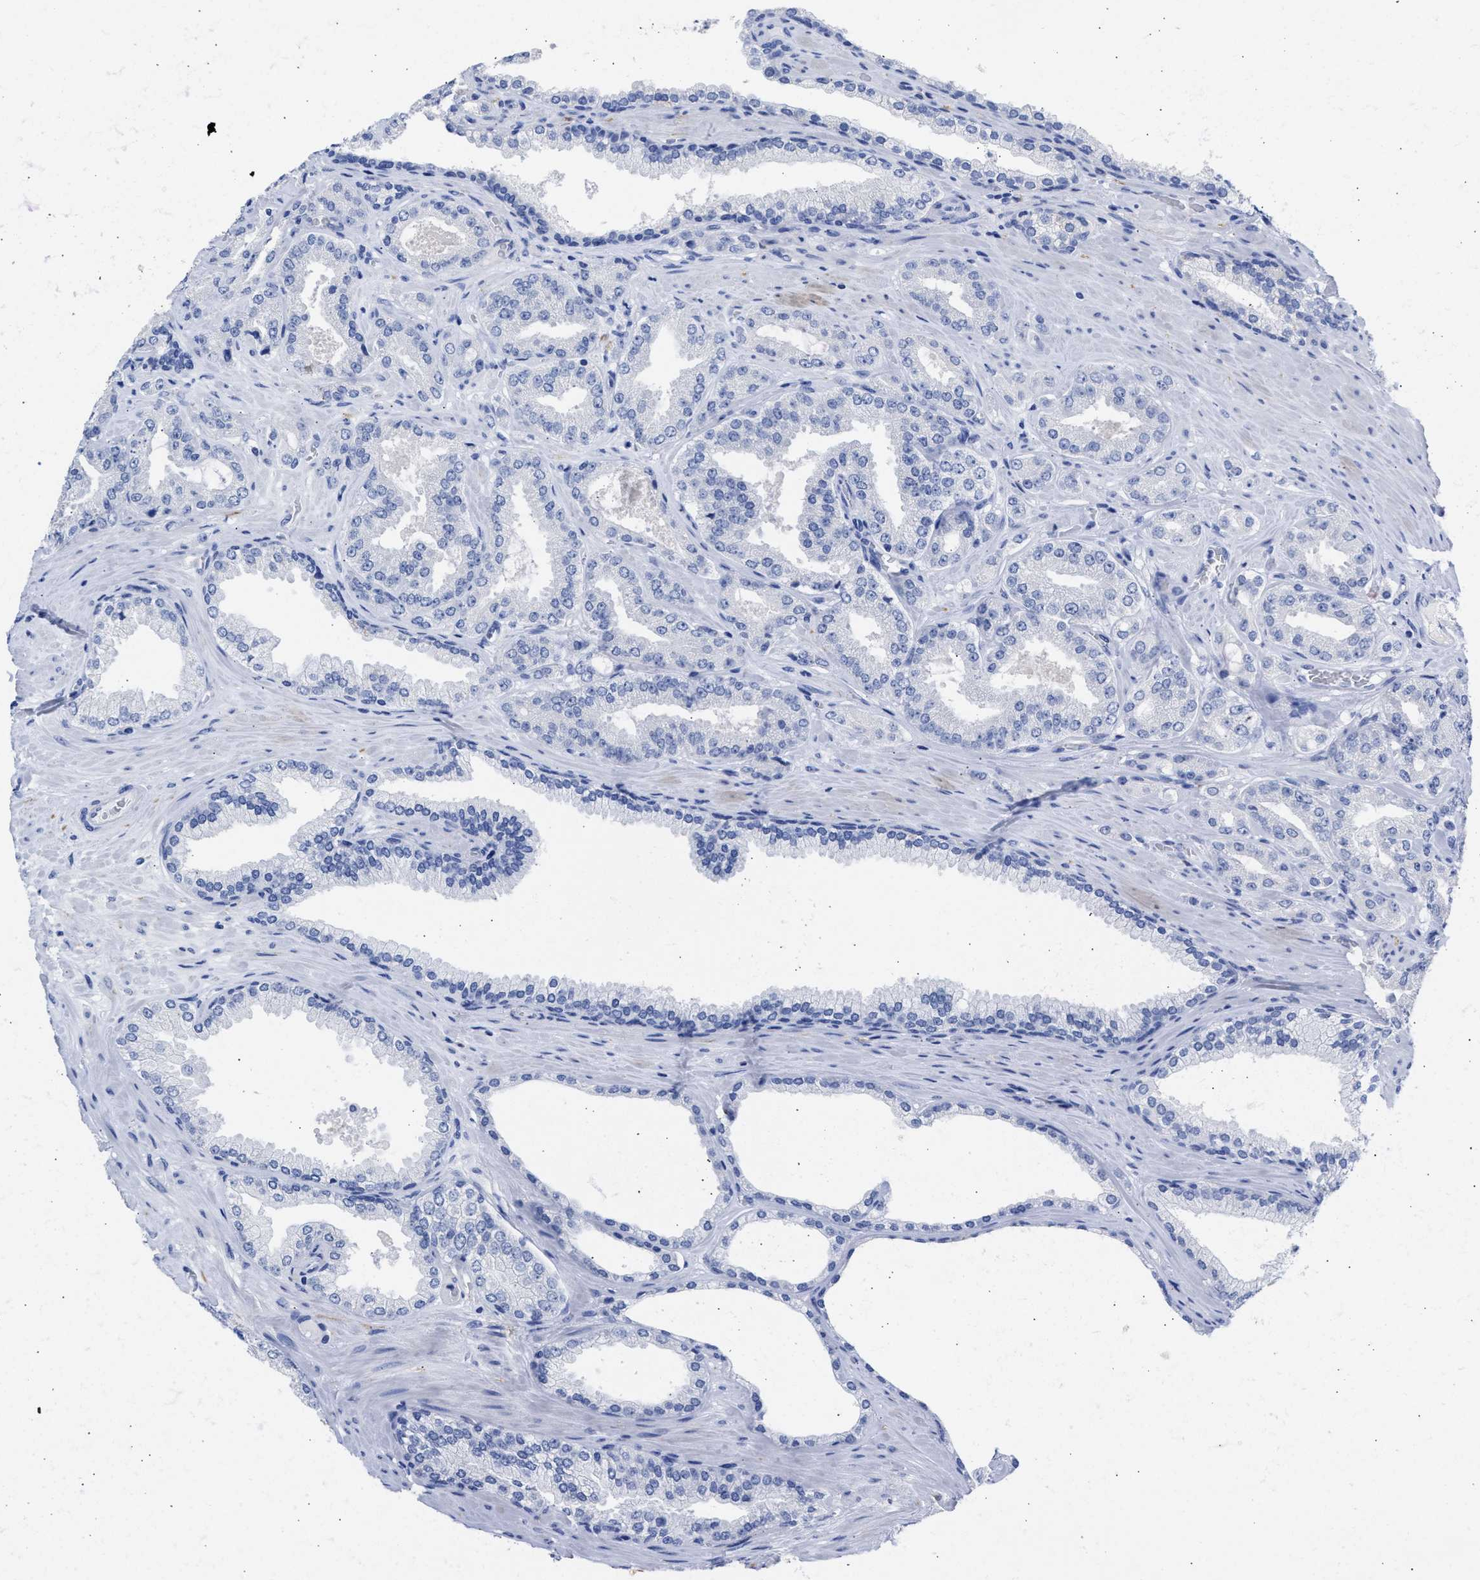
{"staining": {"intensity": "negative", "quantity": "none", "location": "none"}, "tissue": "prostate cancer", "cell_type": "Tumor cells", "image_type": "cancer", "snomed": [{"axis": "morphology", "description": "Adenocarcinoma, High grade"}, {"axis": "topography", "description": "Prostate"}], "caption": "Tumor cells are negative for protein expression in human adenocarcinoma (high-grade) (prostate).", "gene": "NCAM1", "patient": {"sex": "male", "age": 71}}